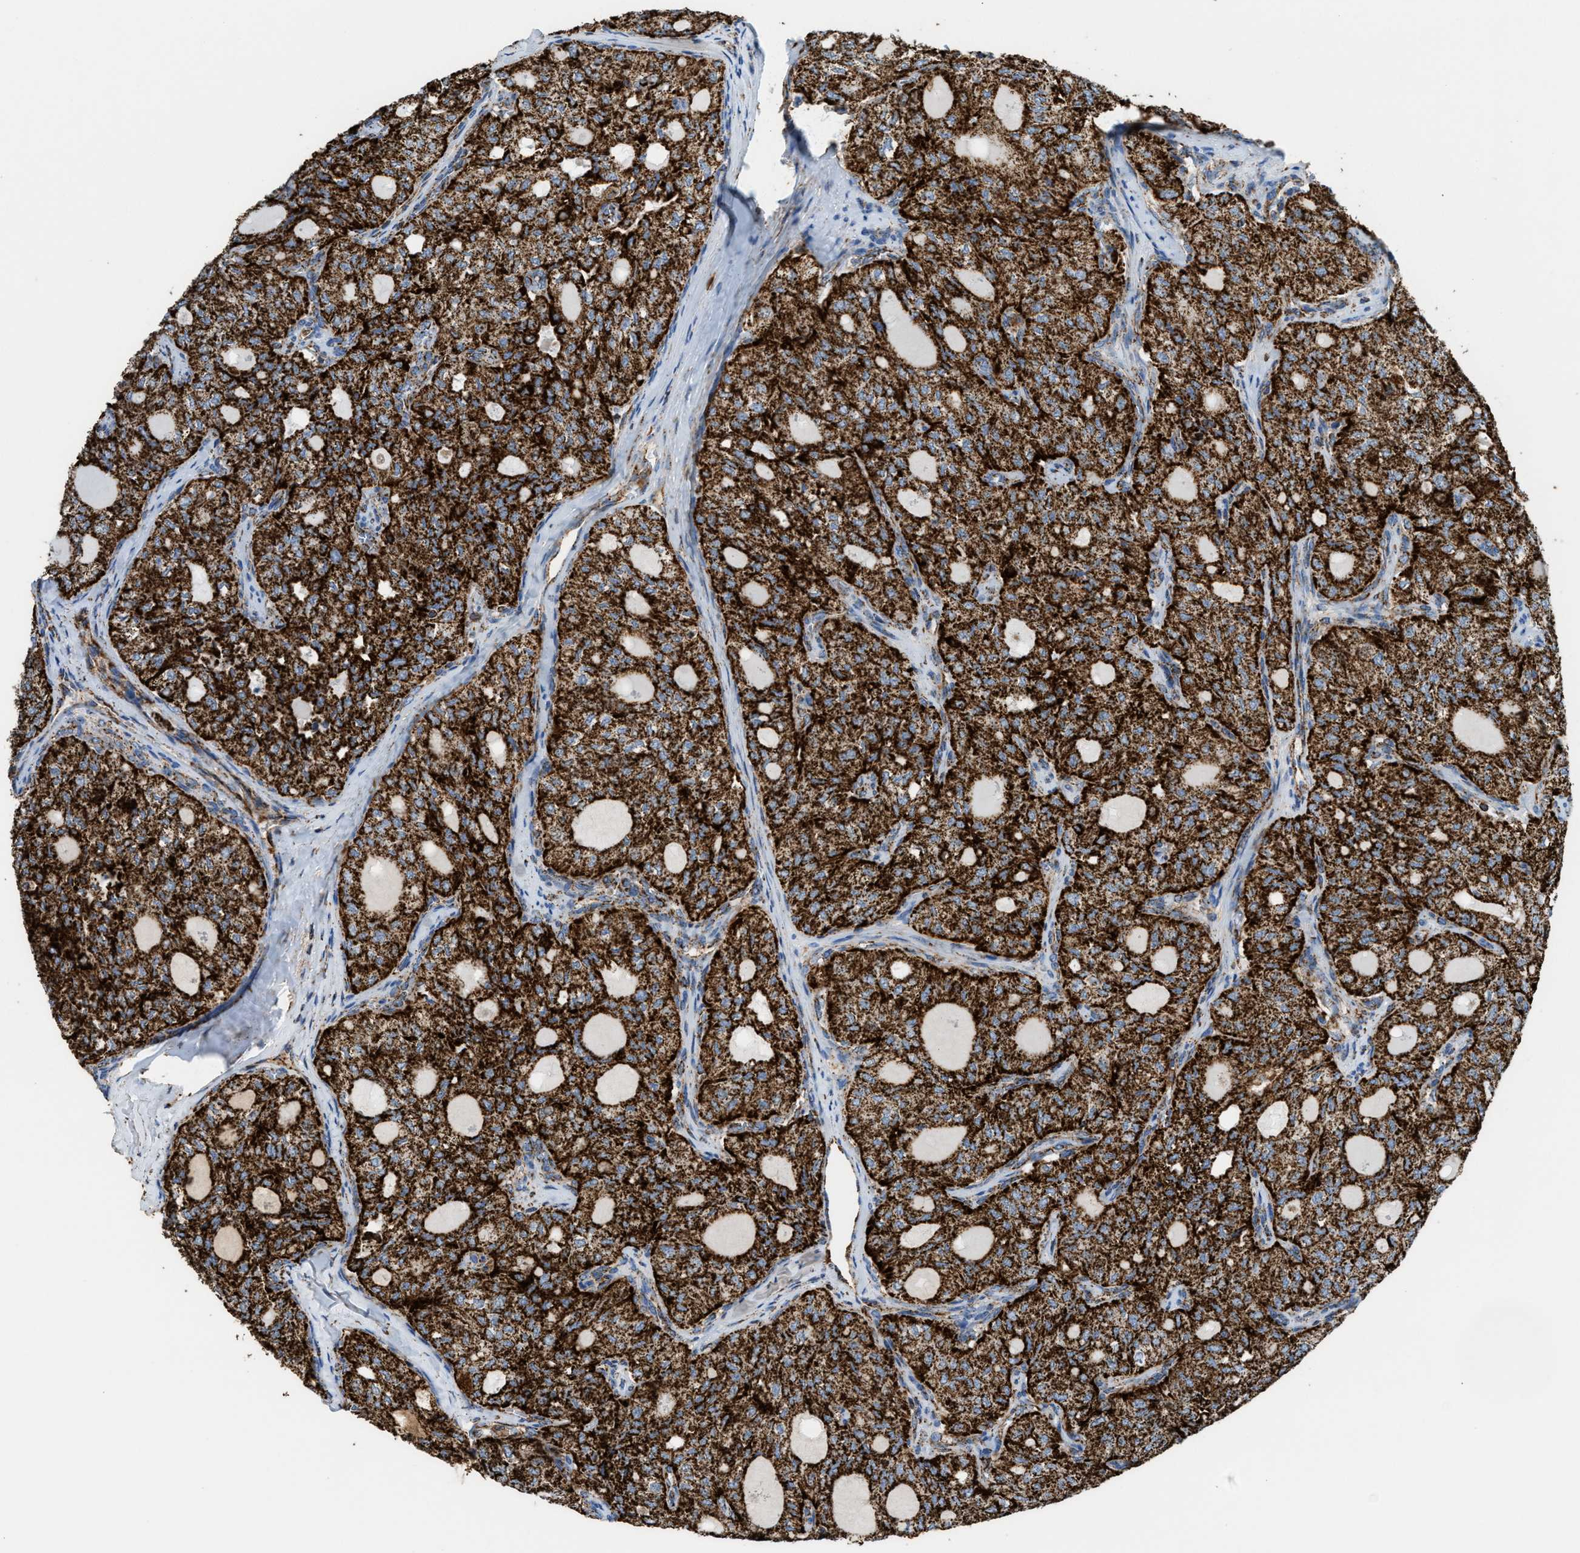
{"staining": {"intensity": "strong", "quantity": ">75%", "location": "cytoplasmic/membranous"}, "tissue": "thyroid cancer", "cell_type": "Tumor cells", "image_type": "cancer", "snomed": [{"axis": "morphology", "description": "Follicular adenoma carcinoma, NOS"}, {"axis": "topography", "description": "Thyroid gland"}], "caption": "Immunohistochemical staining of follicular adenoma carcinoma (thyroid) reveals high levels of strong cytoplasmic/membranous protein positivity in about >75% of tumor cells.", "gene": "ECHS1", "patient": {"sex": "male", "age": 75}}